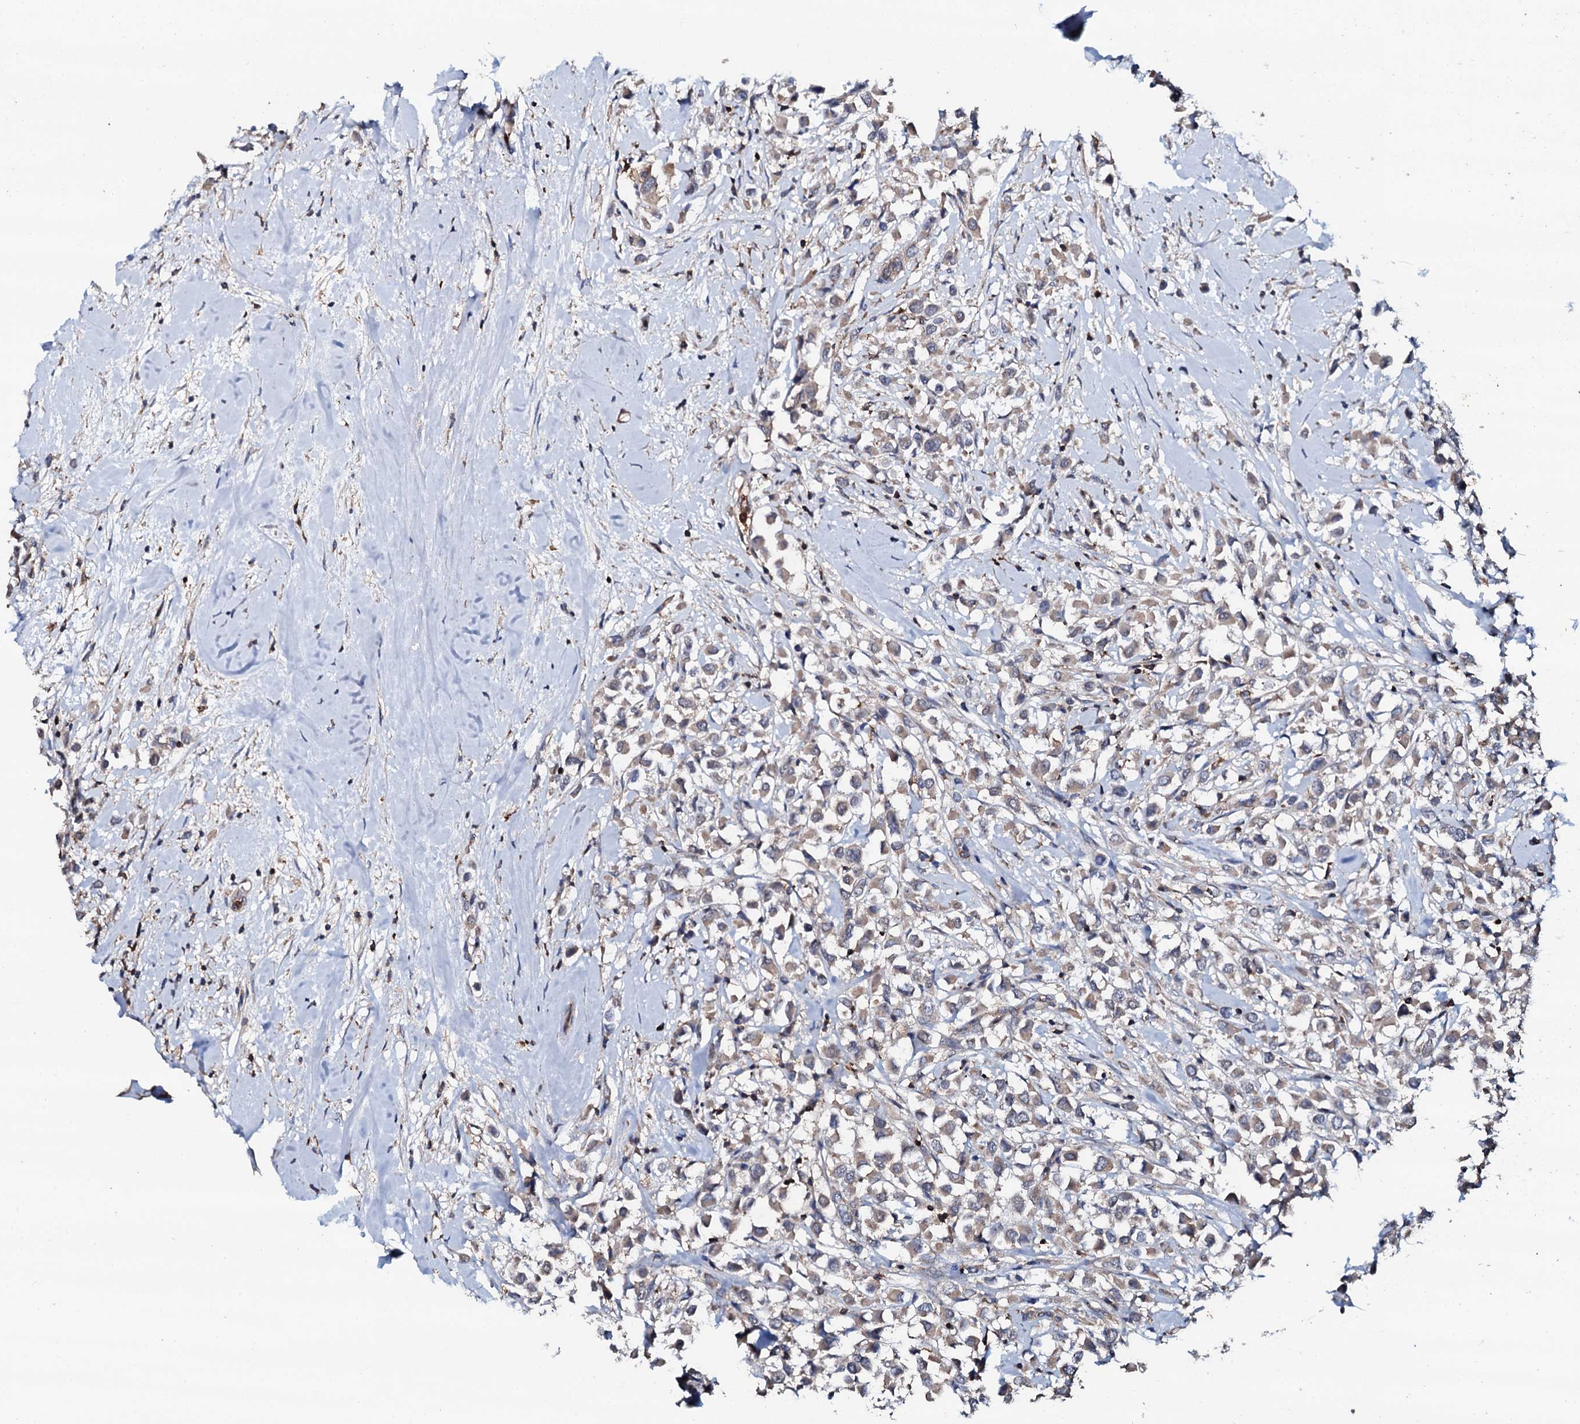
{"staining": {"intensity": "weak", "quantity": ">75%", "location": "cytoplasmic/membranous"}, "tissue": "breast cancer", "cell_type": "Tumor cells", "image_type": "cancer", "snomed": [{"axis": "morphology", "description": "Duct carcinoma"}, {"axis": "topography", "description": "Breast"}], "caption": "Protein expression by immunohistochemistry (IHC) shows weak cytoplasmic/membranous expression in approximately >75% of tumor cells in breast cancer.", "gene": "GRK2", "patient": {"sex": "female", "age": 87}}